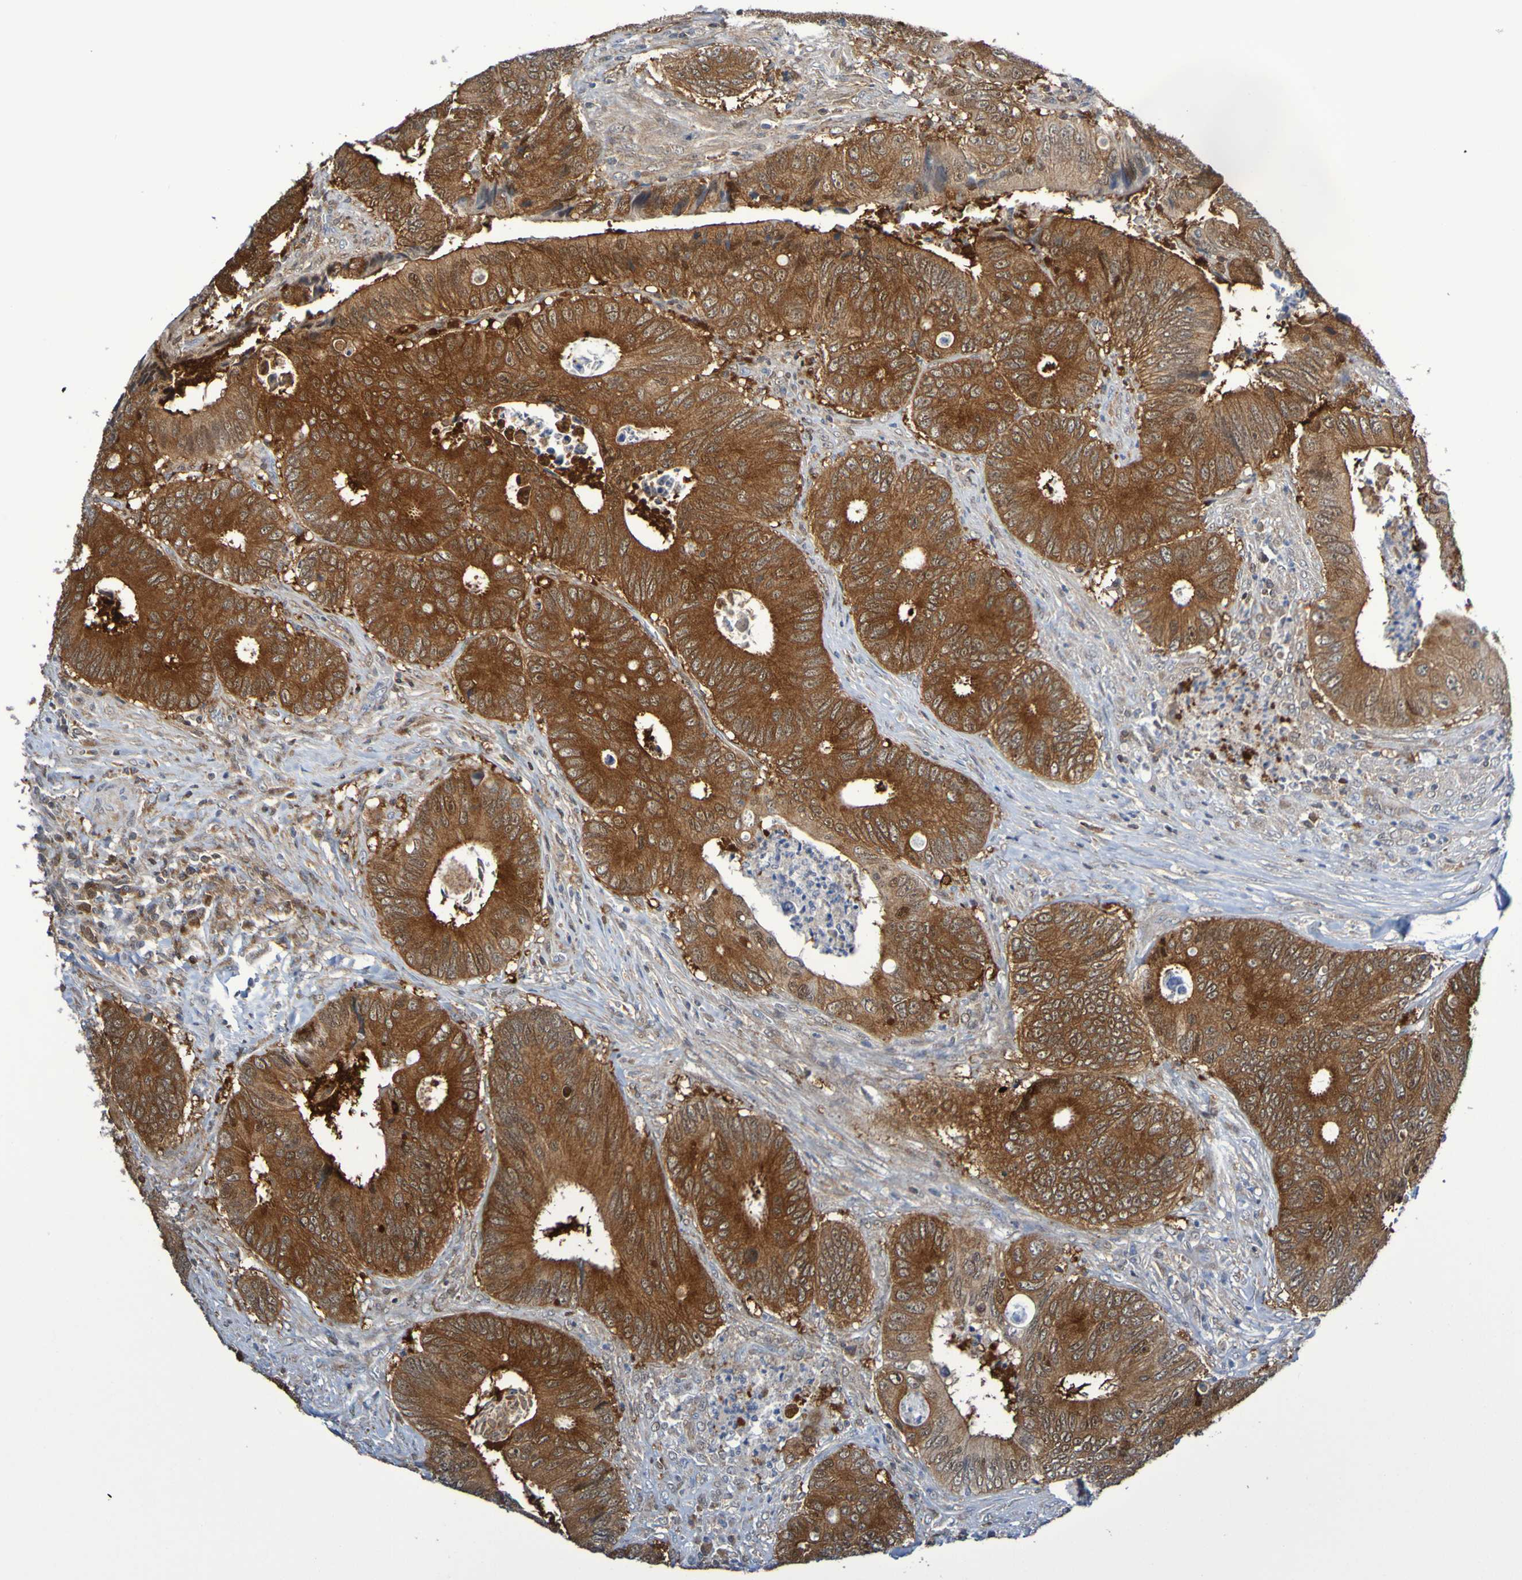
{"staining": {"intensity": "strong", "quantity": ">75%", "location": "cytoplasmic/membranous"}, "tissue": "colorectal cancer", "cell_type": "Tumor cells", "image_type": "cancer", "snomed": [{"axis": "morphology", "description": "Inflammation, NOS"}, {"axis": "morphology", "description": "Adenocarcinoma, NOS"}, {"axis": "topography", "description": "Colon"}], "caption": "Protein expression analysis of human colorectal cancer (adenocarcinoma) reveals strong cytoplasmic/membranous staining in approximately >75% of tumor cells. (DAB IHC with brightfield microscopy, high magnification).", "gene": "ATIC", "patient": {"sex": "male", "age": 72}}